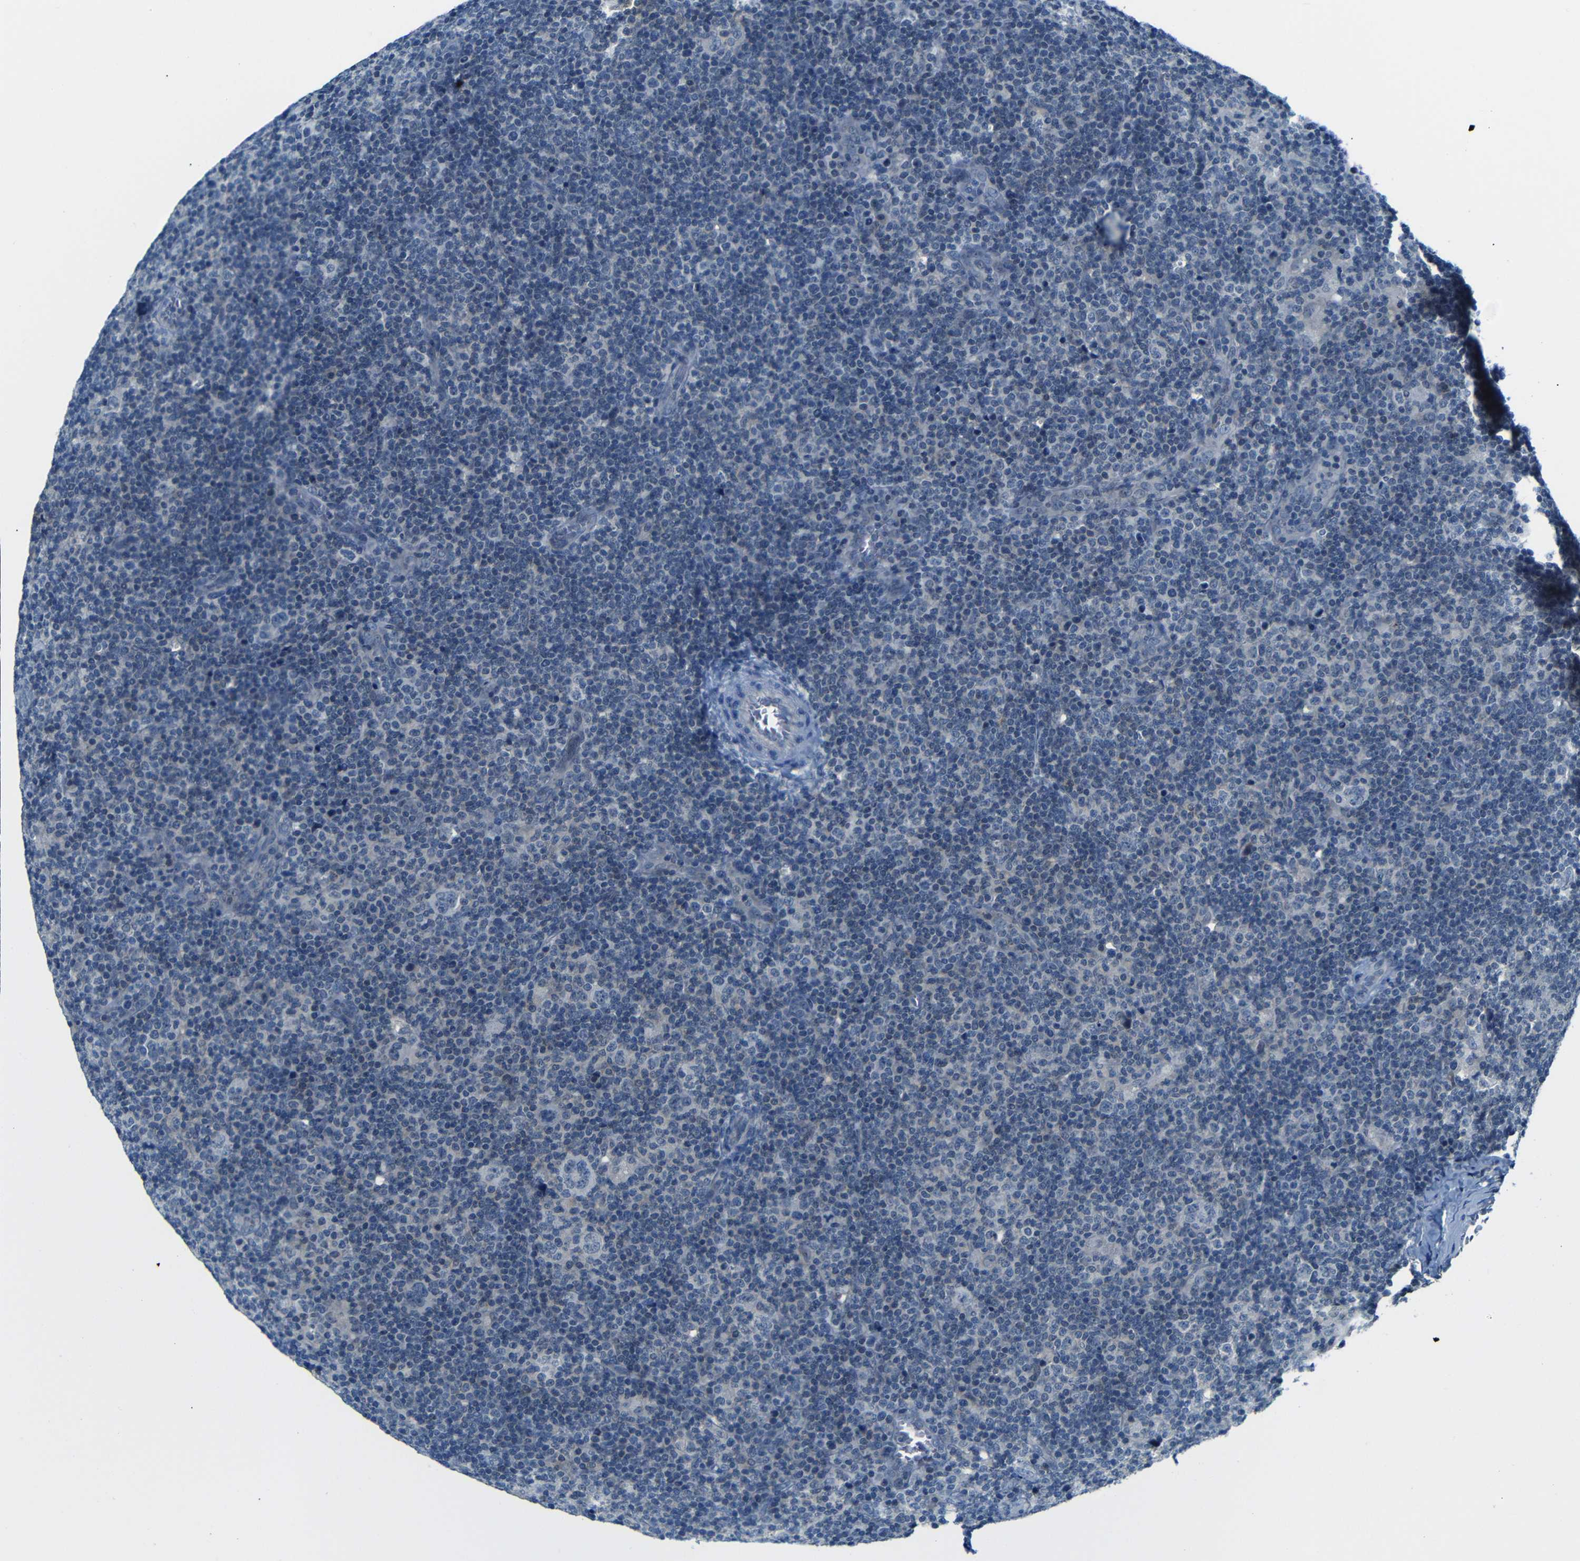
{"staining": {"intensity": "negative", "quantity": "none", "location": "none"}, "tissue": "lymphoma", "cell_type": "Tumor cells", "image_type": "cancer", "snomed": [{"axis": "morphology", "description": "Hodgkin's disease, NOS"}, {"axis": "topography", "description": "Lymph node"}], "caption": "Hodgkin's disease was stained to show a protein in brown. There is no significant positivity in tumor cells. The staining was performed using DAB (3,3'-diaminobenzidine) to visualize the protein expression in brown, while the nuclei were stained in blue with hematoxylin (Magnification: 20x).", "gene": "ANK3", "patient": {"sex": "female", "age": 57}}